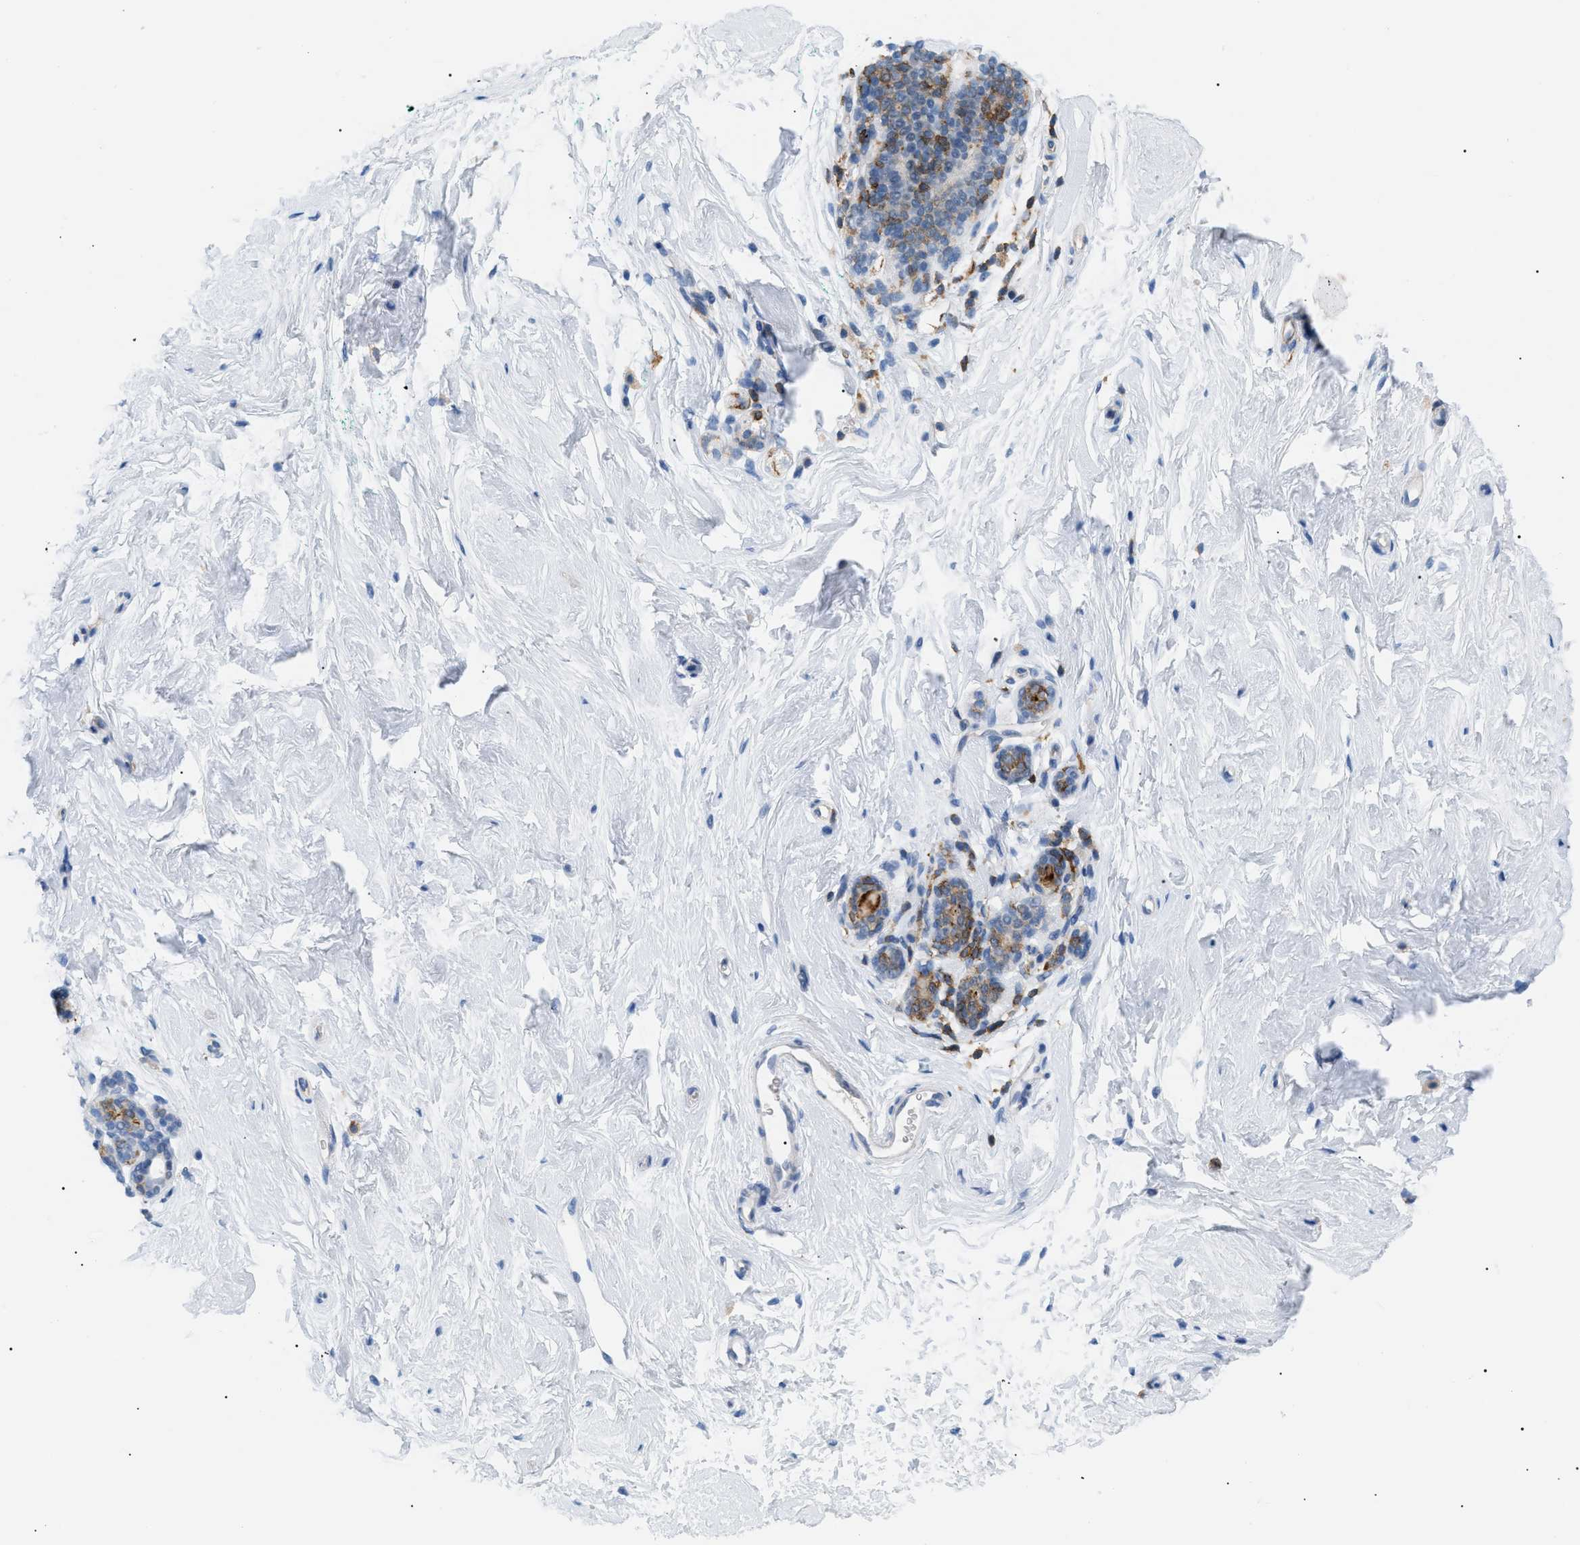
{"staining": {"intensity": "negative", "quantity": "none", "location": "none"}, "tissue": "breast", "cell_type": "Adipocytes", "image_type": "normal", "snomed": [{"axis": "morphology", "description": "Normal tissue, NOS"}, {"axis": "topography", "description": "Breast"}], "caption": "An image of human breast is negative for staining in adipocytes. (DAB (3,3'-diaminobenzidine) immunohistochemistry (IHC) with hematoxylin counter stain).", "gene": "INPP5D", "patient": {"sex": "female", "age": 52}}